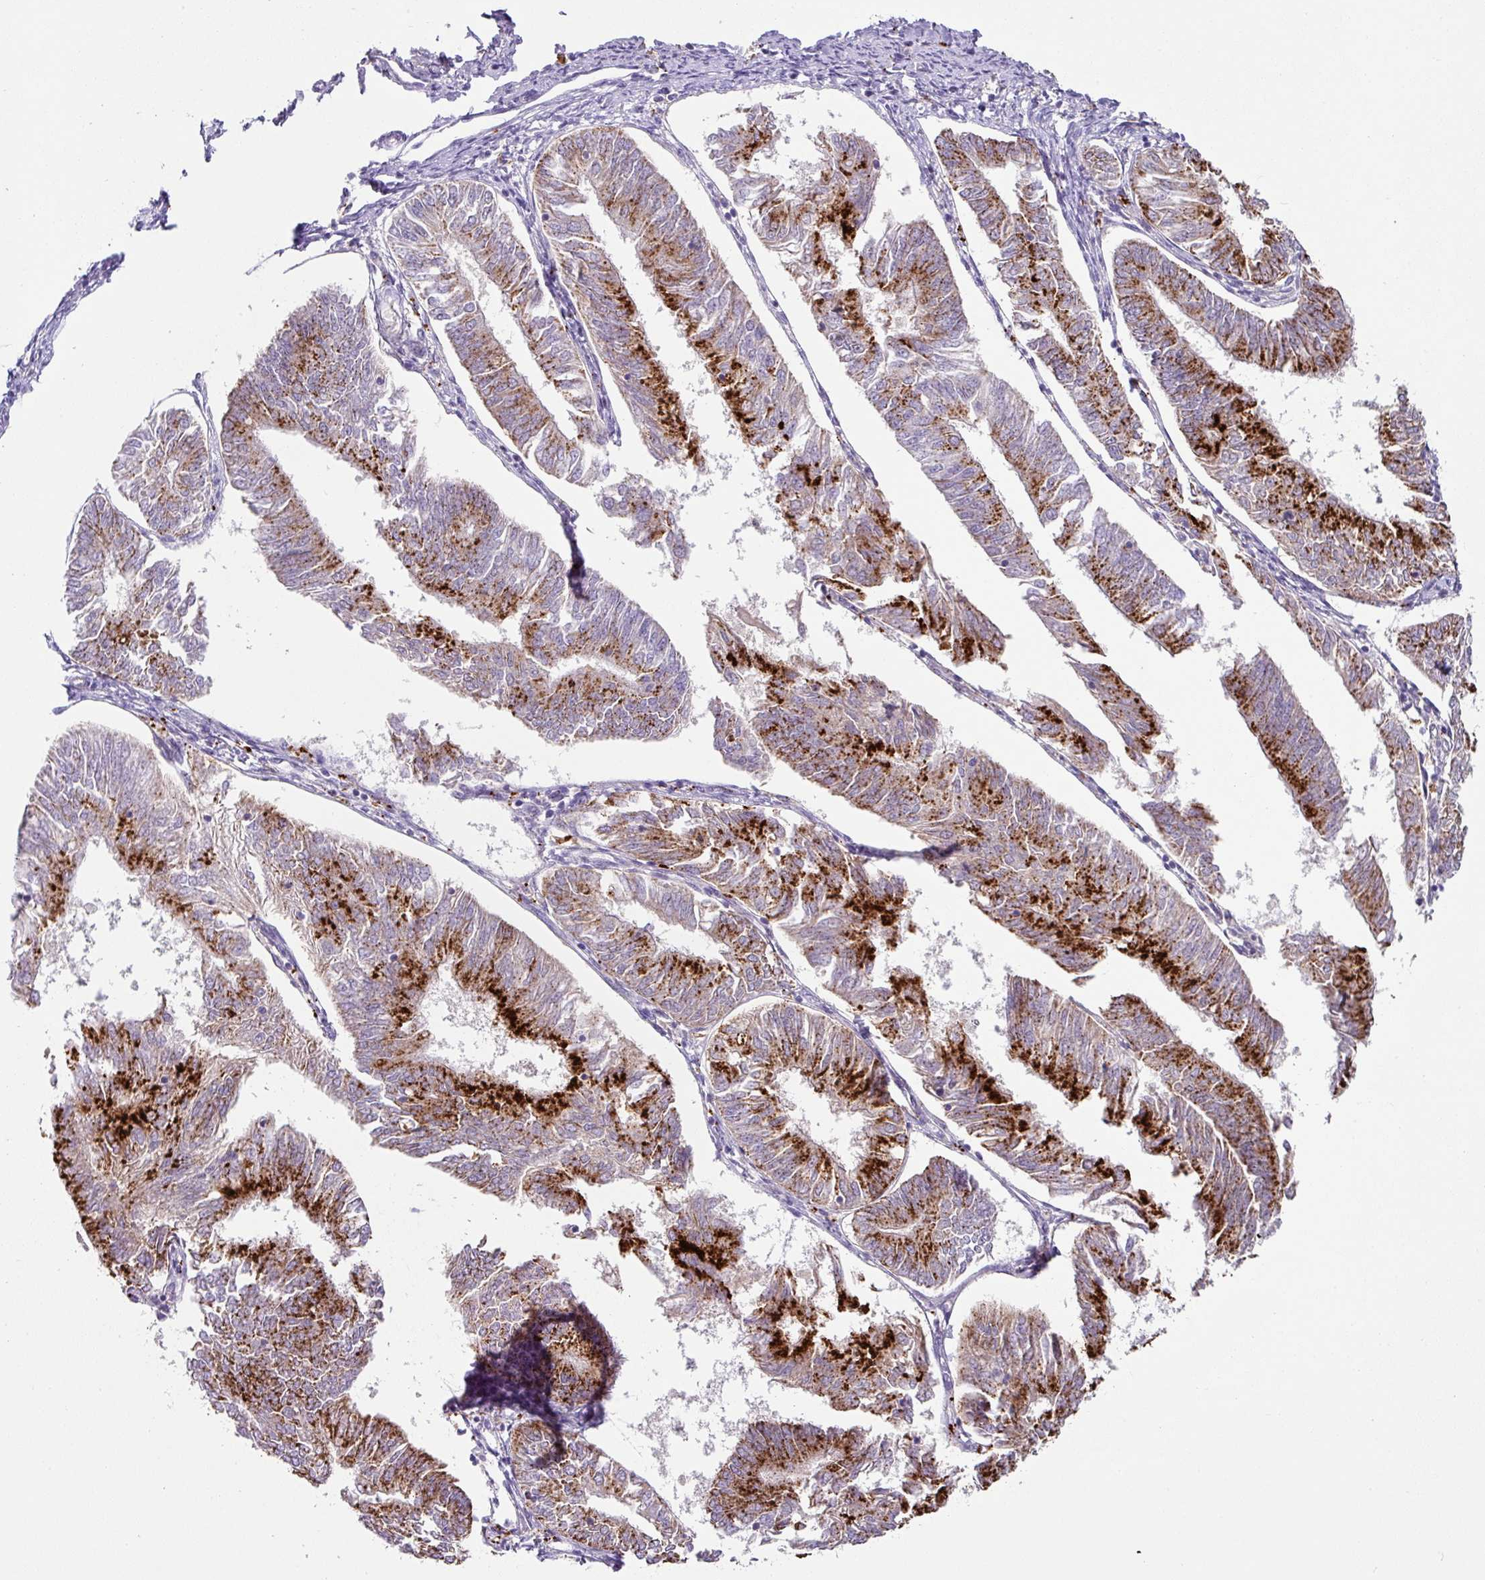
{"staining": {"intensity": "strong", "quantity": "25%-75%", "location": "cytoplasmic/membranous"}, "tissue": "endometrial cancer", "cell_type": "Tumor cells", "image_type": "cancer", "snomed": [{"axis": "morphology", "description": "Adenocarcinoma, NOS"}, {"axis": "topography", "description": "Endometrium"}], "caption": "Endometrial cancer tissue exhibits strong cytoplasmic/membranous expression in approximately 25%-75% of tumor cells", "gene": "PLEKHH3", "patient": {"sex": "female", "age": 58}}